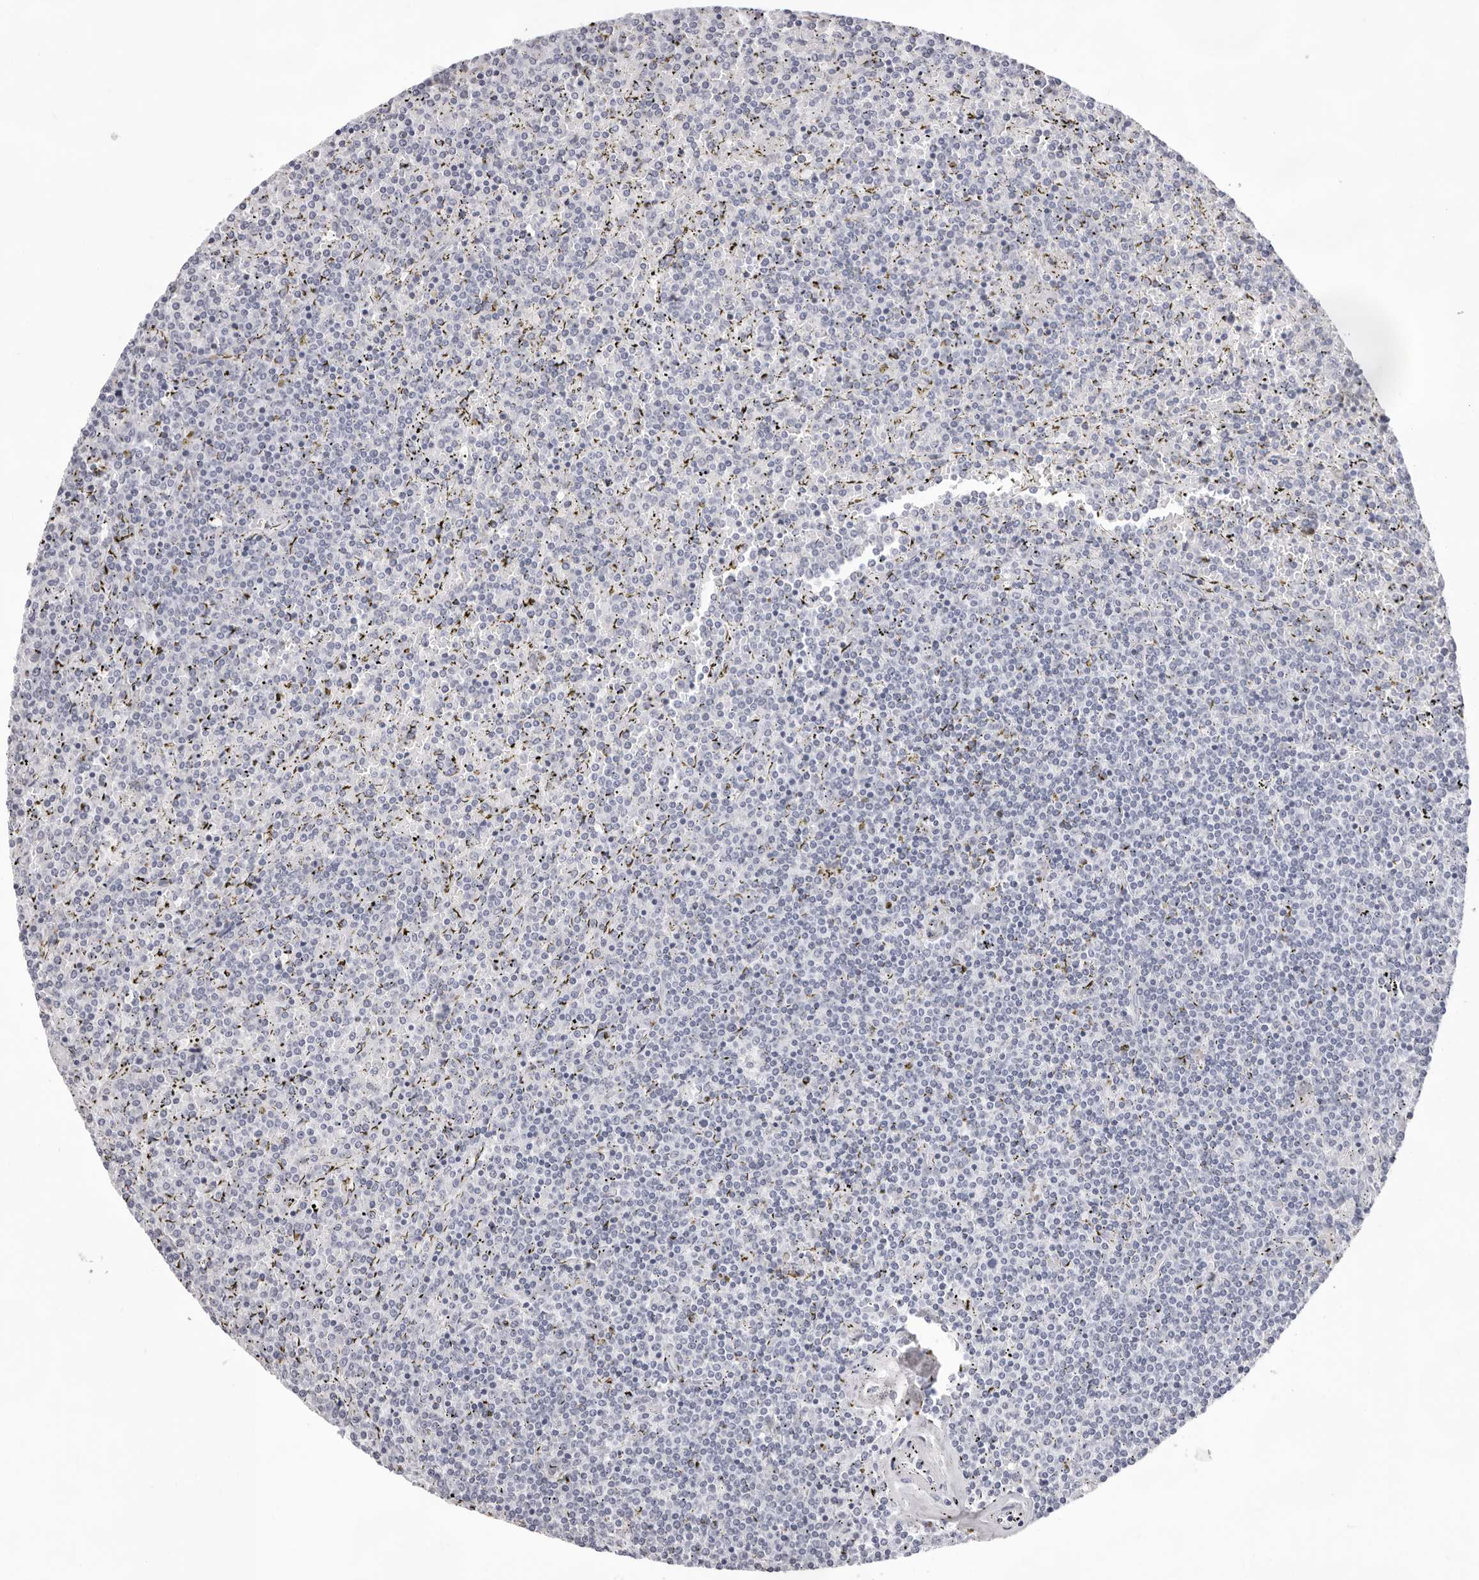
{"staining": {"intensity": "negative", "quantity": "none", "location": "none"}, "tissue": "lymphoma", "cell_type": "Tumor cells", "image_type": "cancer", "snomed": [{"axis": "morphology", "description": "Malignant lymphoma, non-Hodgkin's type, Low grade"}, {"axis": "topography", "description": "Spleen"}], "caption": "Immunohistochemistry of human low-grade malignant lymphoma, non-Hodgkin's type exhibits no expression in tumor cells.", "gene": "INSL3", "patient": {"sex": "female", "age": 19}}